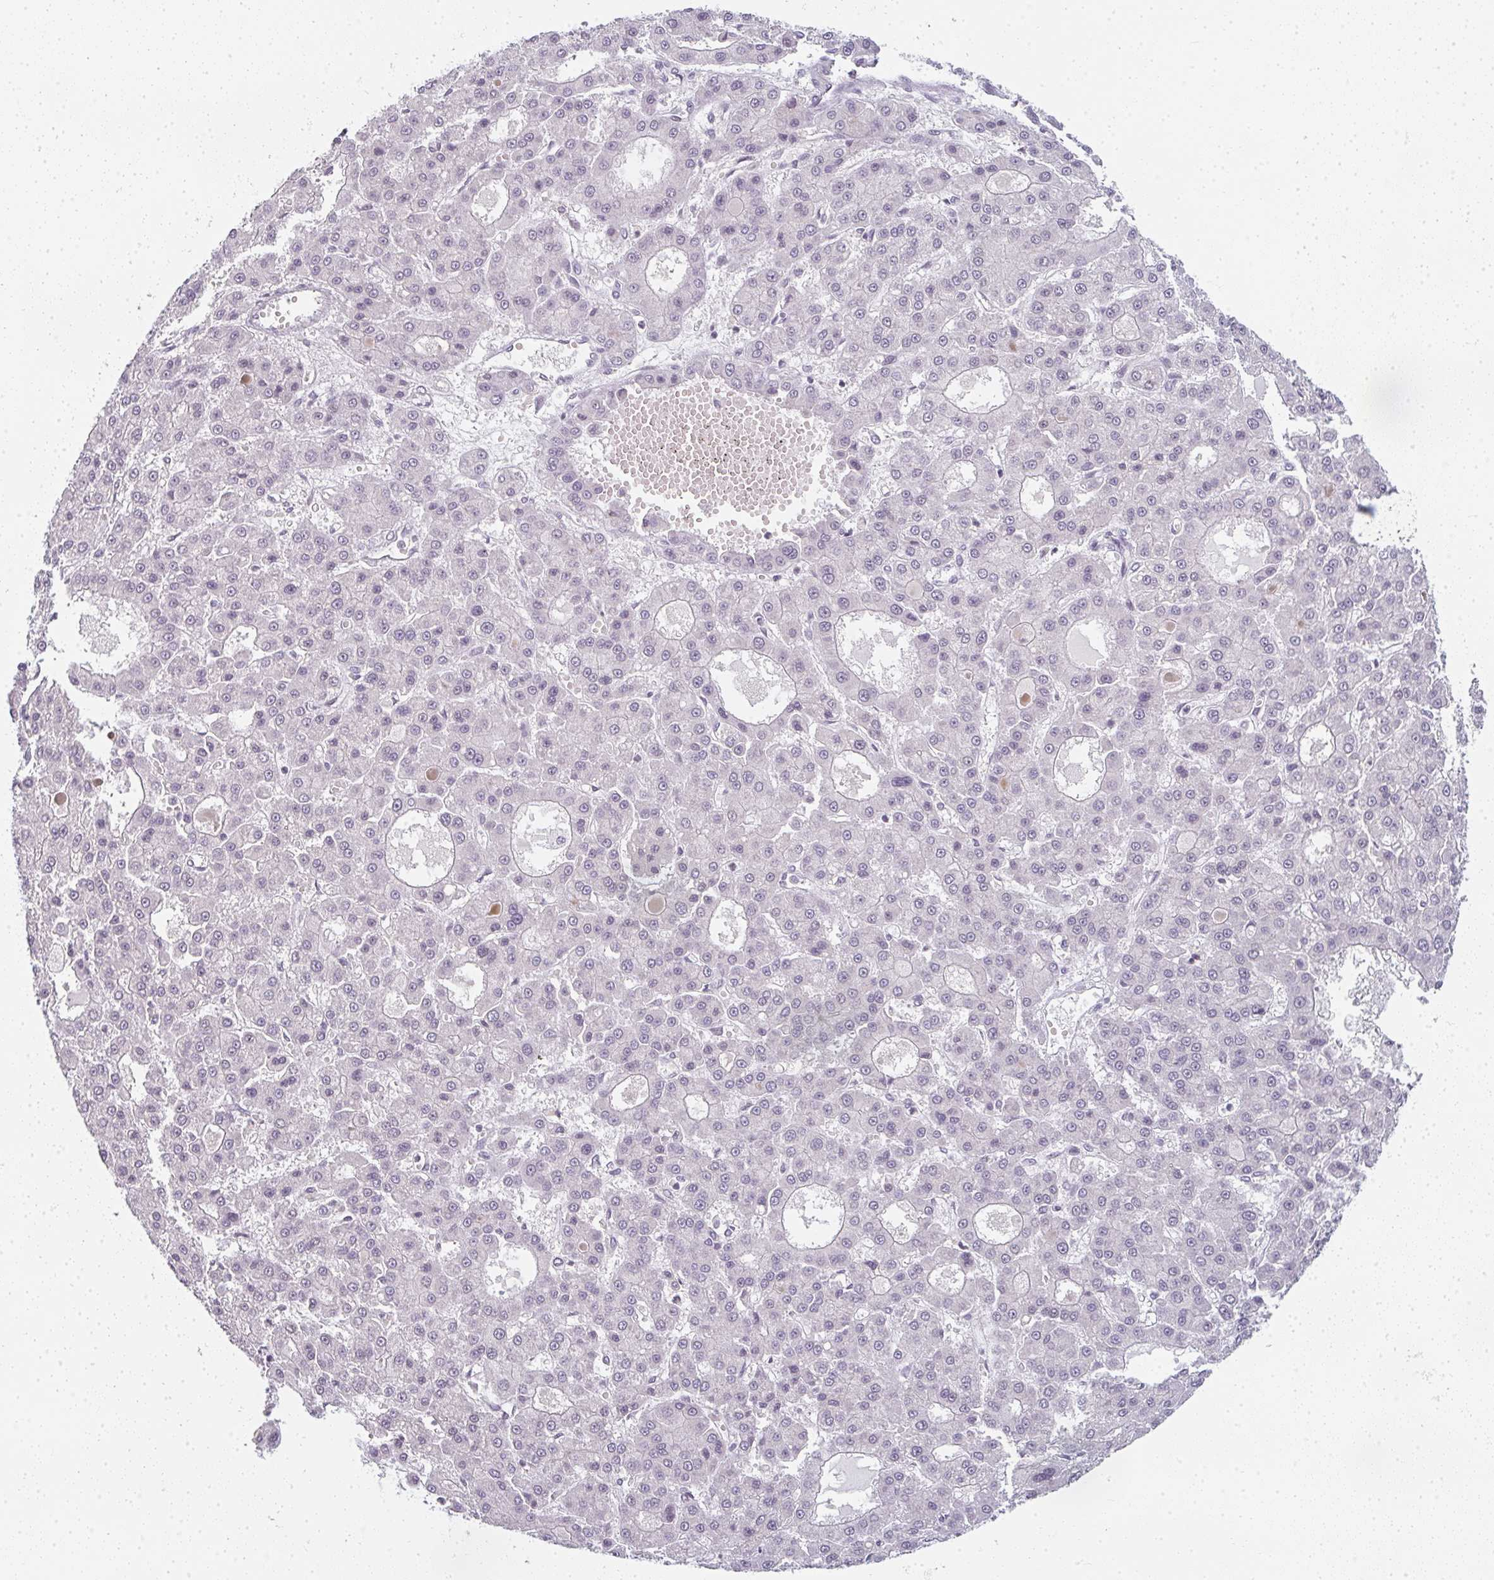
{"staining": {"intensity": "negative", "quantity": "none", "location": "none"}, "tissue": "liver cancer", "cell_type": "Tumor cells", "image_type": "cancer", "snomed": [{"axis": "morphology", "description": "Carcinoma, Hepatocellular, NOS"}, {"axis": "topography", "description": "Liver"}], "caption": "Immunohistochemistry (IHC) histopathology image of neoplastic tissue: liver hepatocellular carcinoma stained with DAB (3,3'-diaminobenzidine) reveals no significant protein positivity in tumor cells. (DAB (3,3'-diaminobenzidine) immunohistochemistry (IHC) visualized using brightfield microscopy, high magnification).", "gene": "RBBP6", "patient": {"sex": "male", "age": 70}}